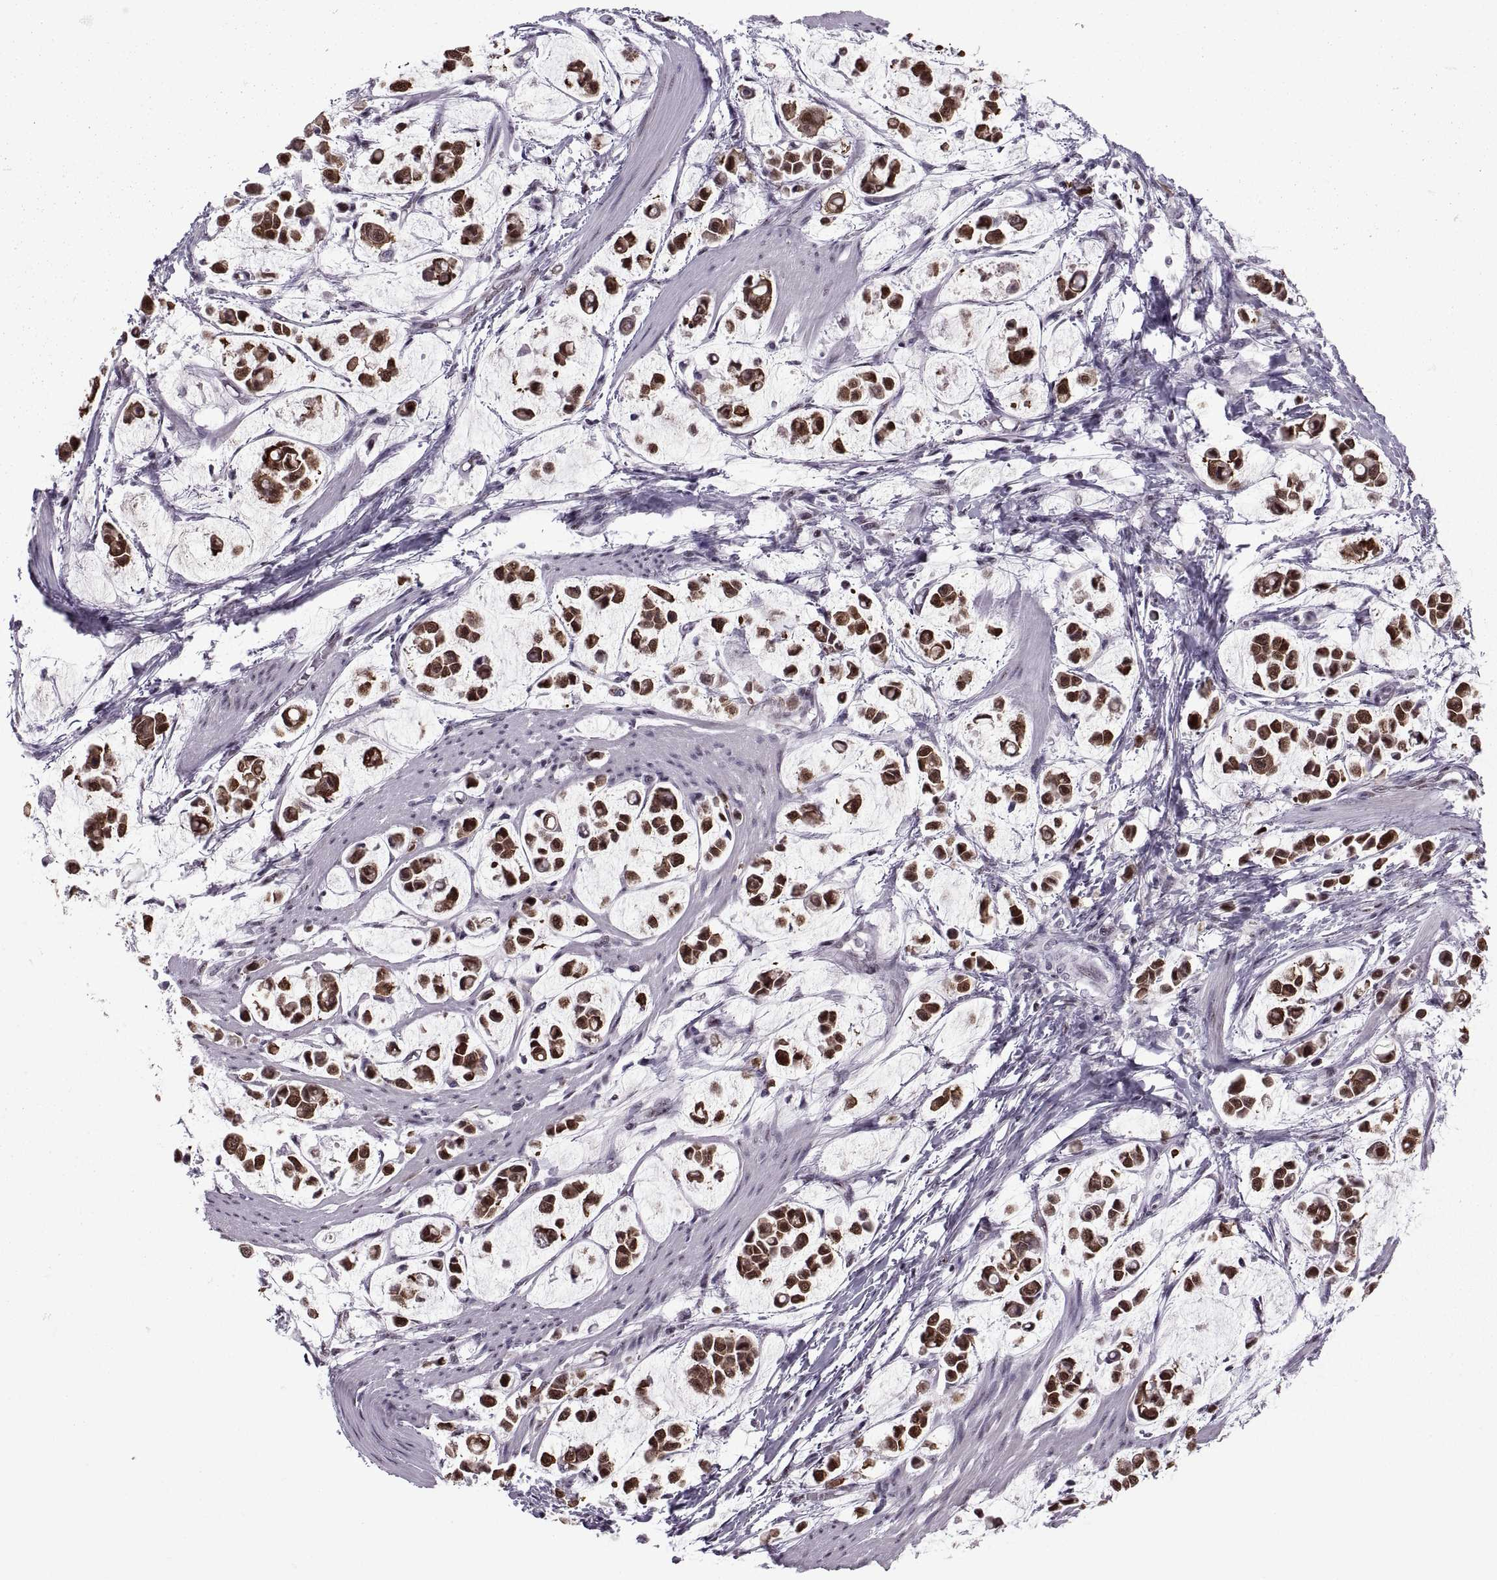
{"staining": {"intensity": "strong", "quantity": ">75%", "location": "cytoplasmic/membranous,nuclear"}, "tissue": "stomach cancer", "cell_type": "Tumor cells", "image_type": "cancer", "snomed": [{"axis": "morphology", "description": "Adenocarcinoma, NOS"}, {"axis": "topography", "description": "Stomach"}], "caption": "The immunohistochemical stain labels strong cytoplasmic/membranous and nuclear staining in tumor cells of stomach adenocarcinoma tissue. The staining was performed using DAB (3,3'-diaminobenzidine) to visualize the protein expression in brown, while the nuclei were stained in blue with hematoxylin (Magnification: 20x).", "gene": "MAGEA4", "patient": {"sex": "male", "age": 82}}